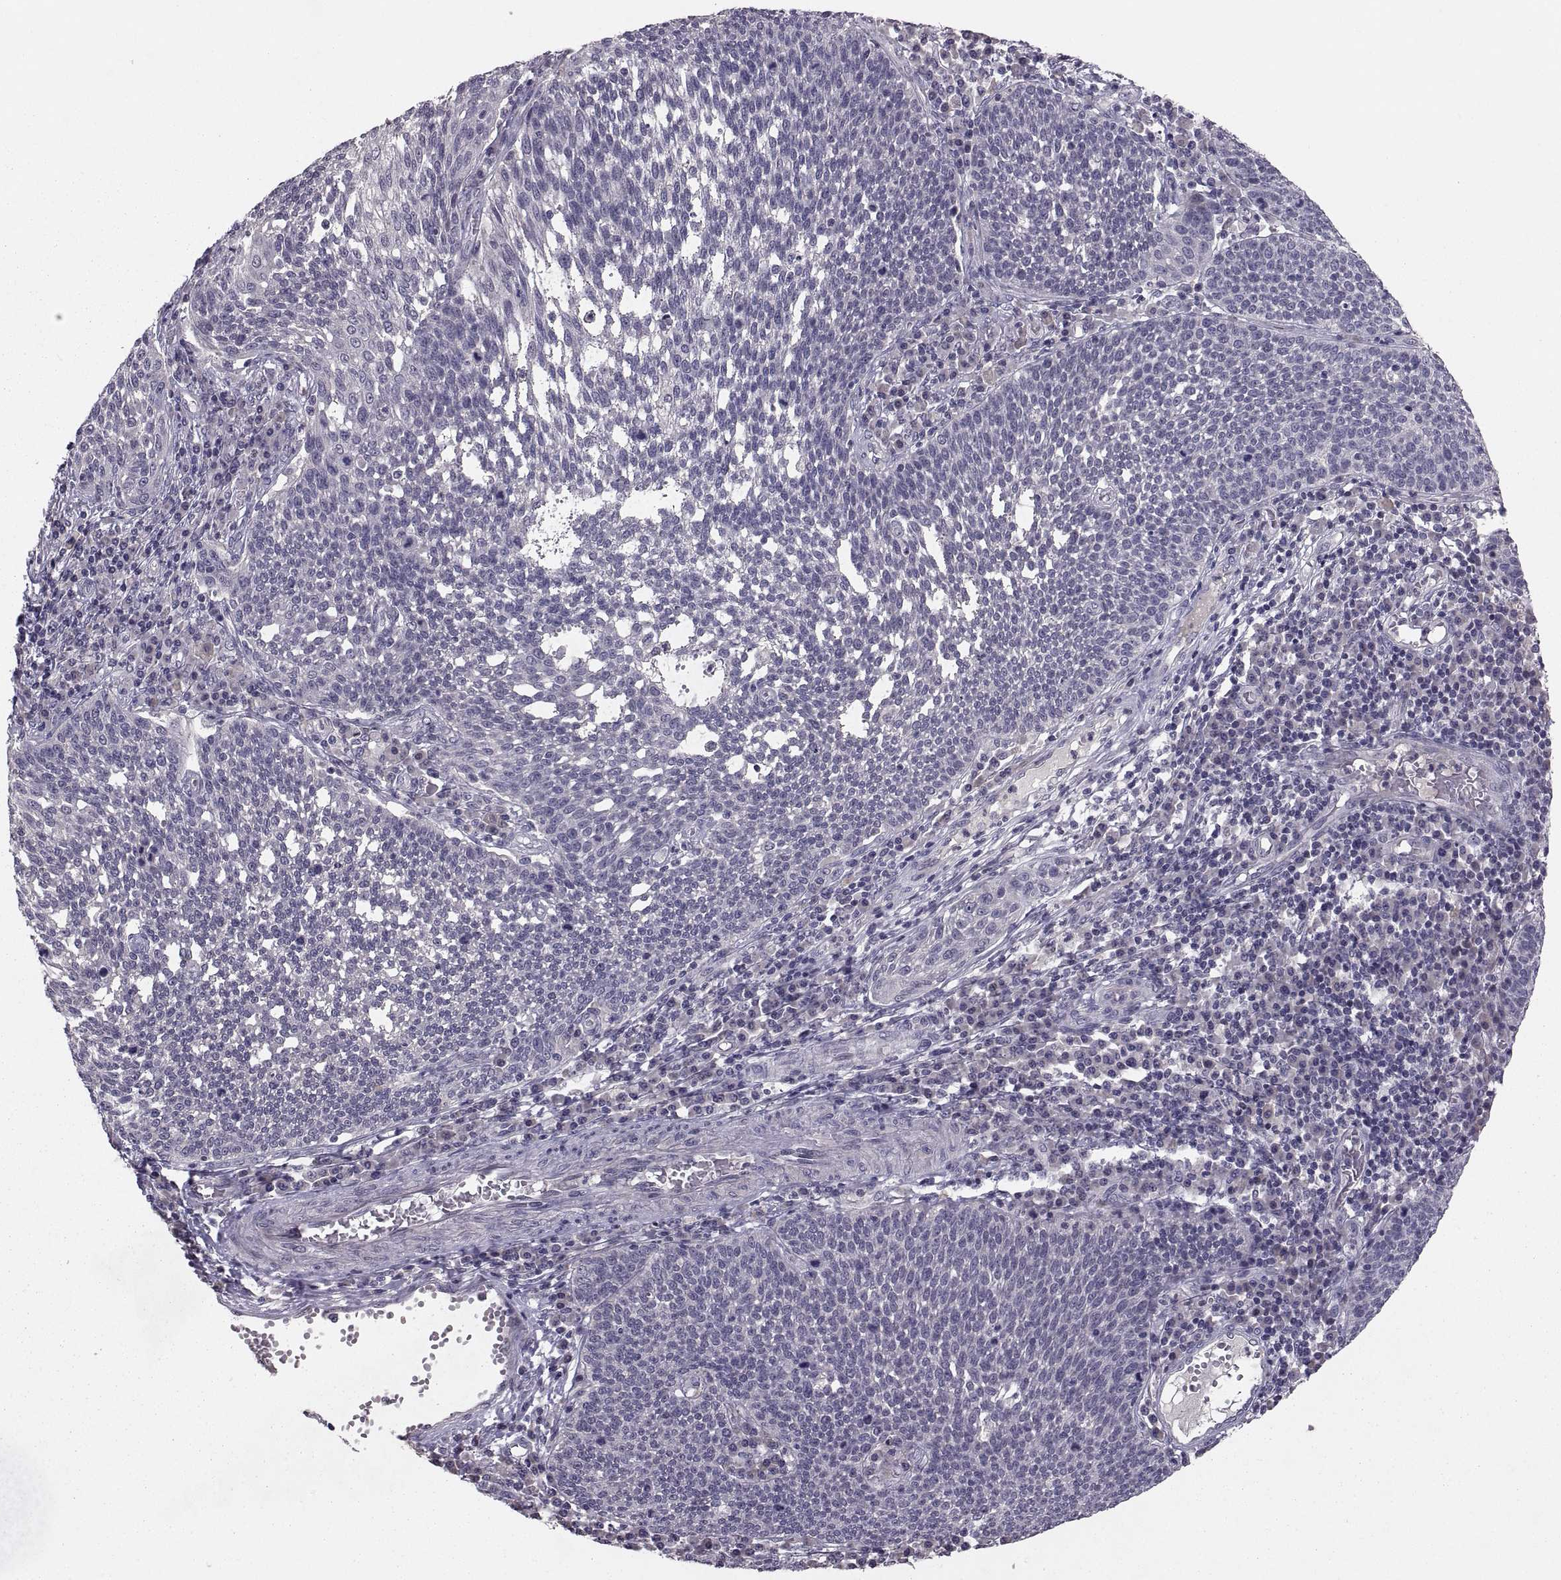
{"staining": {"intensity": "negative", "quantity": "none", "location": "none"}, "tissue": "cervical cancer", "cell_type": "Tumor cells", "image_type": "cancer", "snomed": [{"axis": "morphology", "description": "Squamous cell carcinoma, NOS"}, {"axis": "topography", "description": "Cervix"}], "caption": "Tumor cells show no significant protein staining in cervical squamous cell carcinoma.", "gene": "PAX2", "patient": {"sex": "female", "age": 34}}